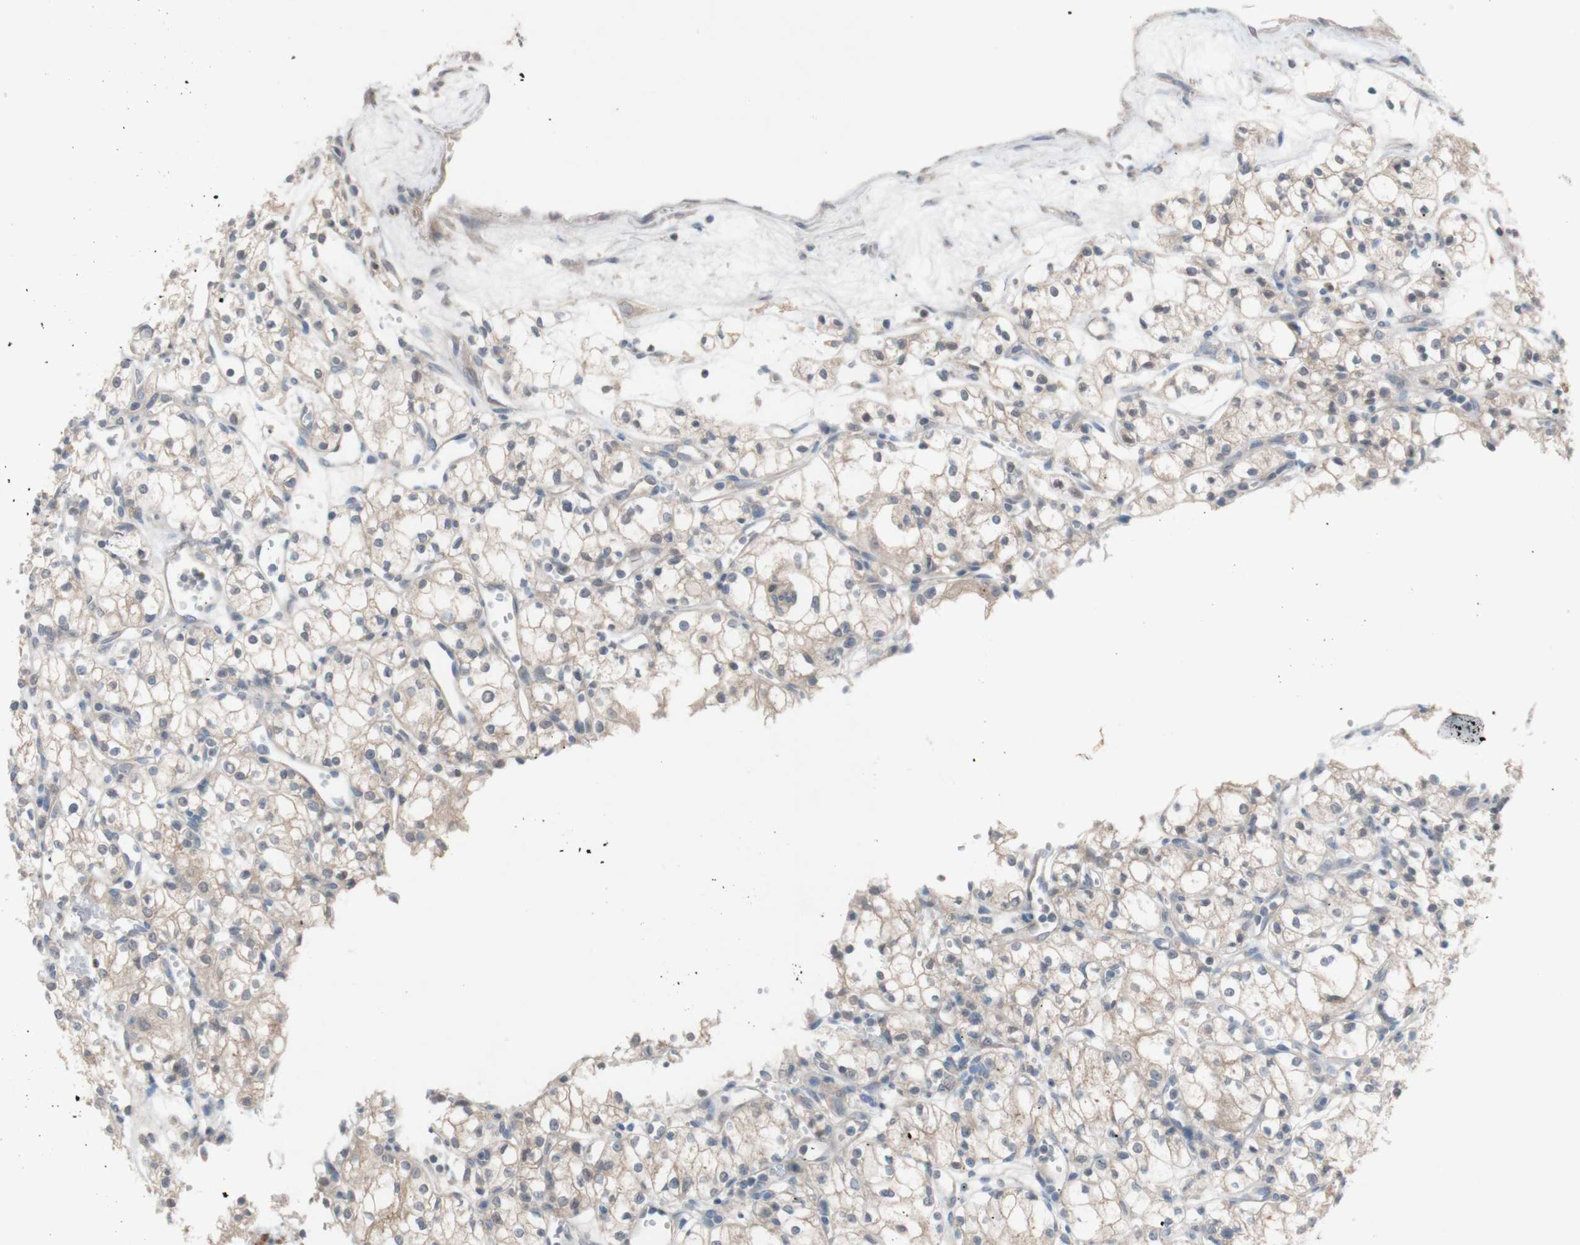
{"staining": {"intensity": "weak", "quantity": ">75%", "location": "cytoplasmic/membranous"}, "tissue": "renal cancer", "cell_type": "Tumor cells", "image_type": "cancer", "snomed": [{"axis": "morphology", "description": "Normal tissue, NOS"}, {"axis": "morphology", "description": "Adenocarcinoma, NOS"}, {"axis": "topography", "description": "Kidney"}], "caption": "This photomicrograph reveals renal adenocarcinoma stained with immunohistochemistry to label a protein in brown. The cytoplasmic/membranous of tumor cells show weak positivity for the protein. Nuclei are counter-stained blue.", "gene": "PEX2", "patient": {"sex": "male", "age": 59}}